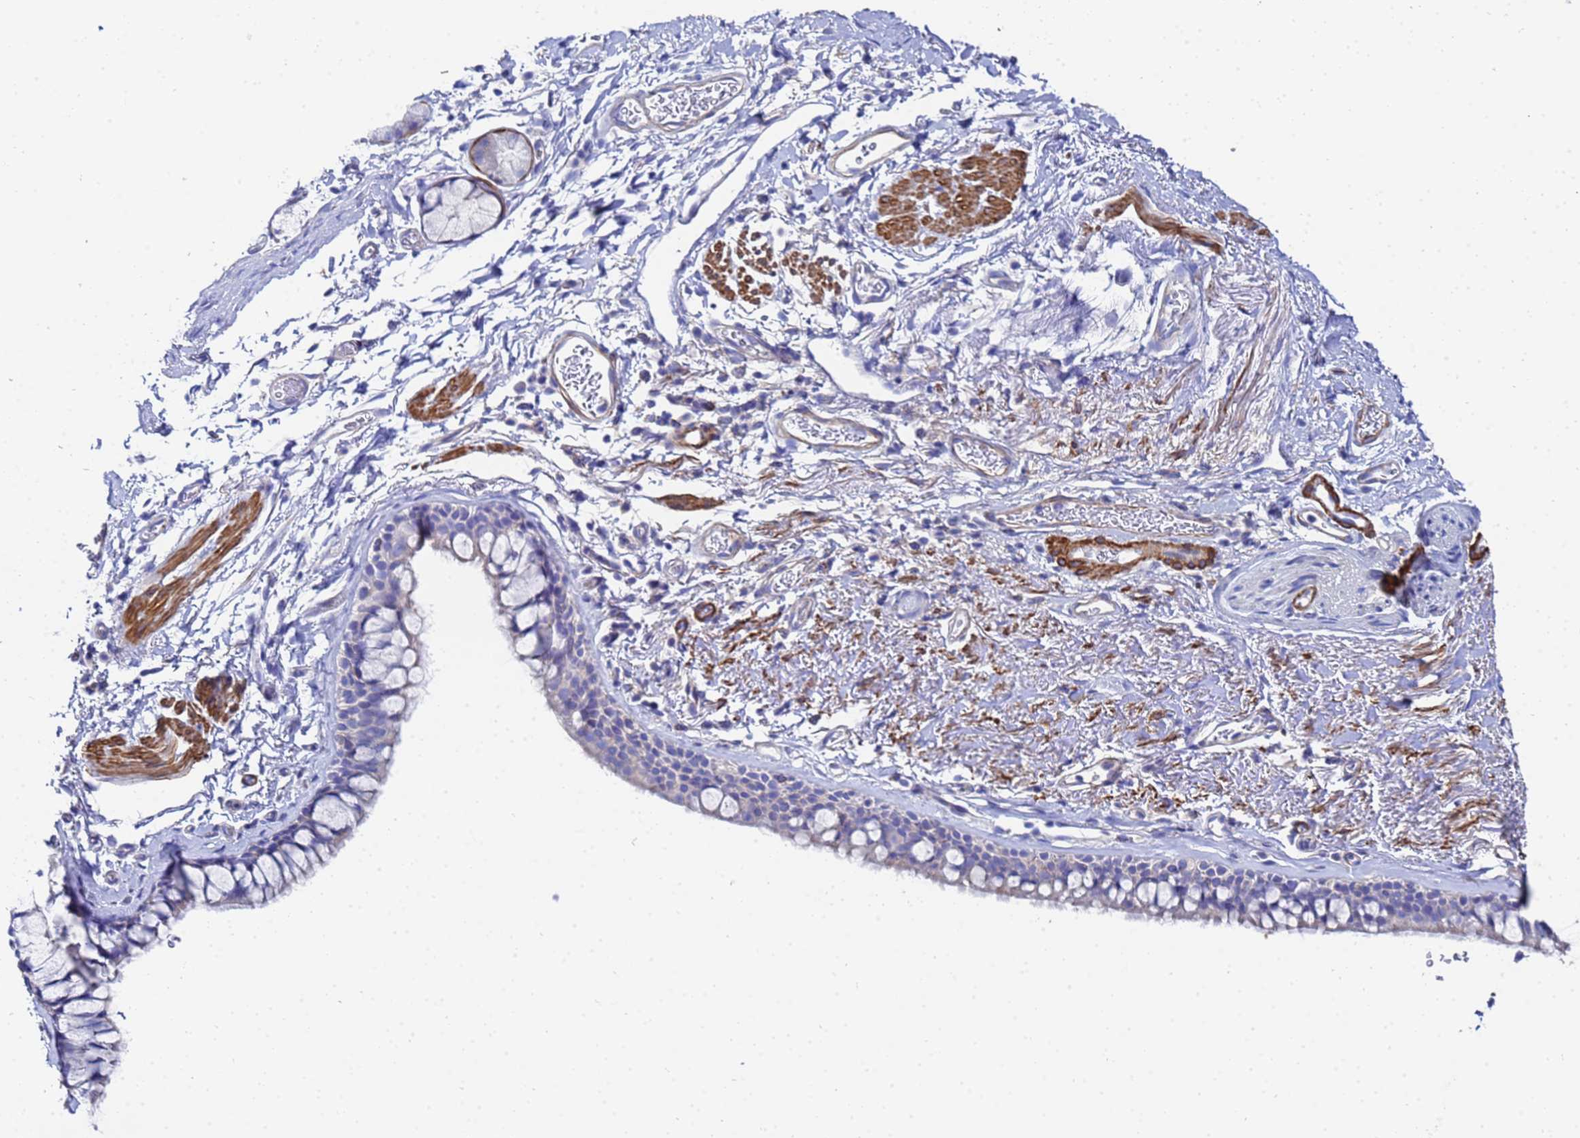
{"staining": {"intensity": "negative", "quantity": "none", "location": "none"}, "tissue": "bronchus", "cell_type": "Respiratory epithelial cells", "image_type": "normal", "snomed": [{"axis": "morphology", "description": "Normal tissue, NOS"}, {"axis": "topography", "description": "Bronchus"}], "caption": "High power microscopy histopathology image of an immunohistochemistry (IHC) histopathology image of normal bronchus, revealing no significant staining in respiratory epithelial cells.", "gene": "RAB39A", "patient": {"sex": "male", "age": 65}}